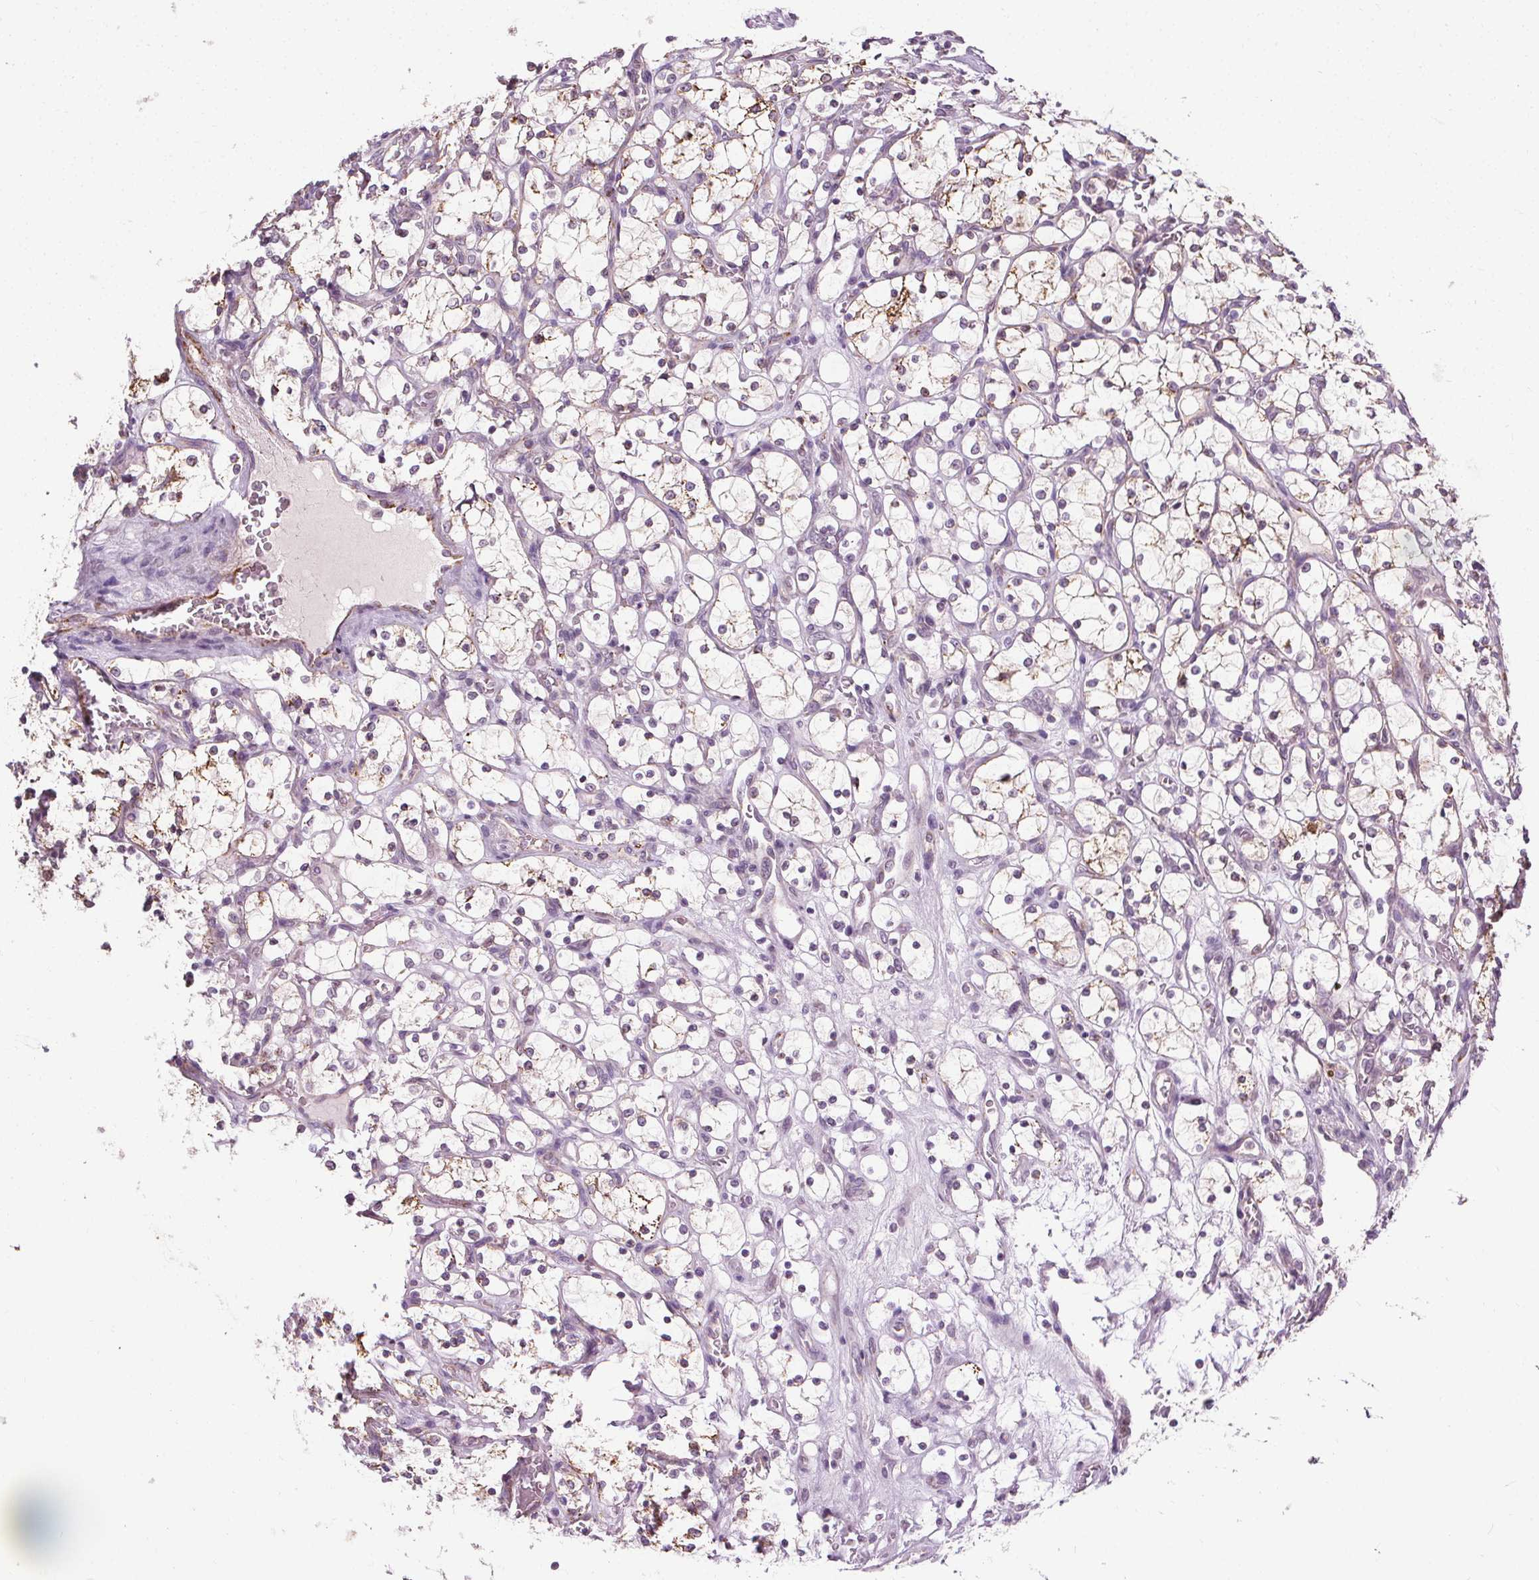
{"staining": {"intensity": "moderate", "quantity": "<25%", "location": "cytoplasmic/membranous"}, "tissue": "renal cancer", "cell_type": "Tumor cells", "image_type": "cancer", "snomed": [{"axis": "morphology", "description": "Adenocarcinoma, NOS"}, {"axis": "topography", "description": "Kidney"}], "caption": "Tumor cells demonstrate low levels of moderate cytoplasmic/membranous positivity in approximately <25% of cells in adenocarcinoma (renal).", "gene": "LFNG", "patient": {"sex": "female", "age": 69}}